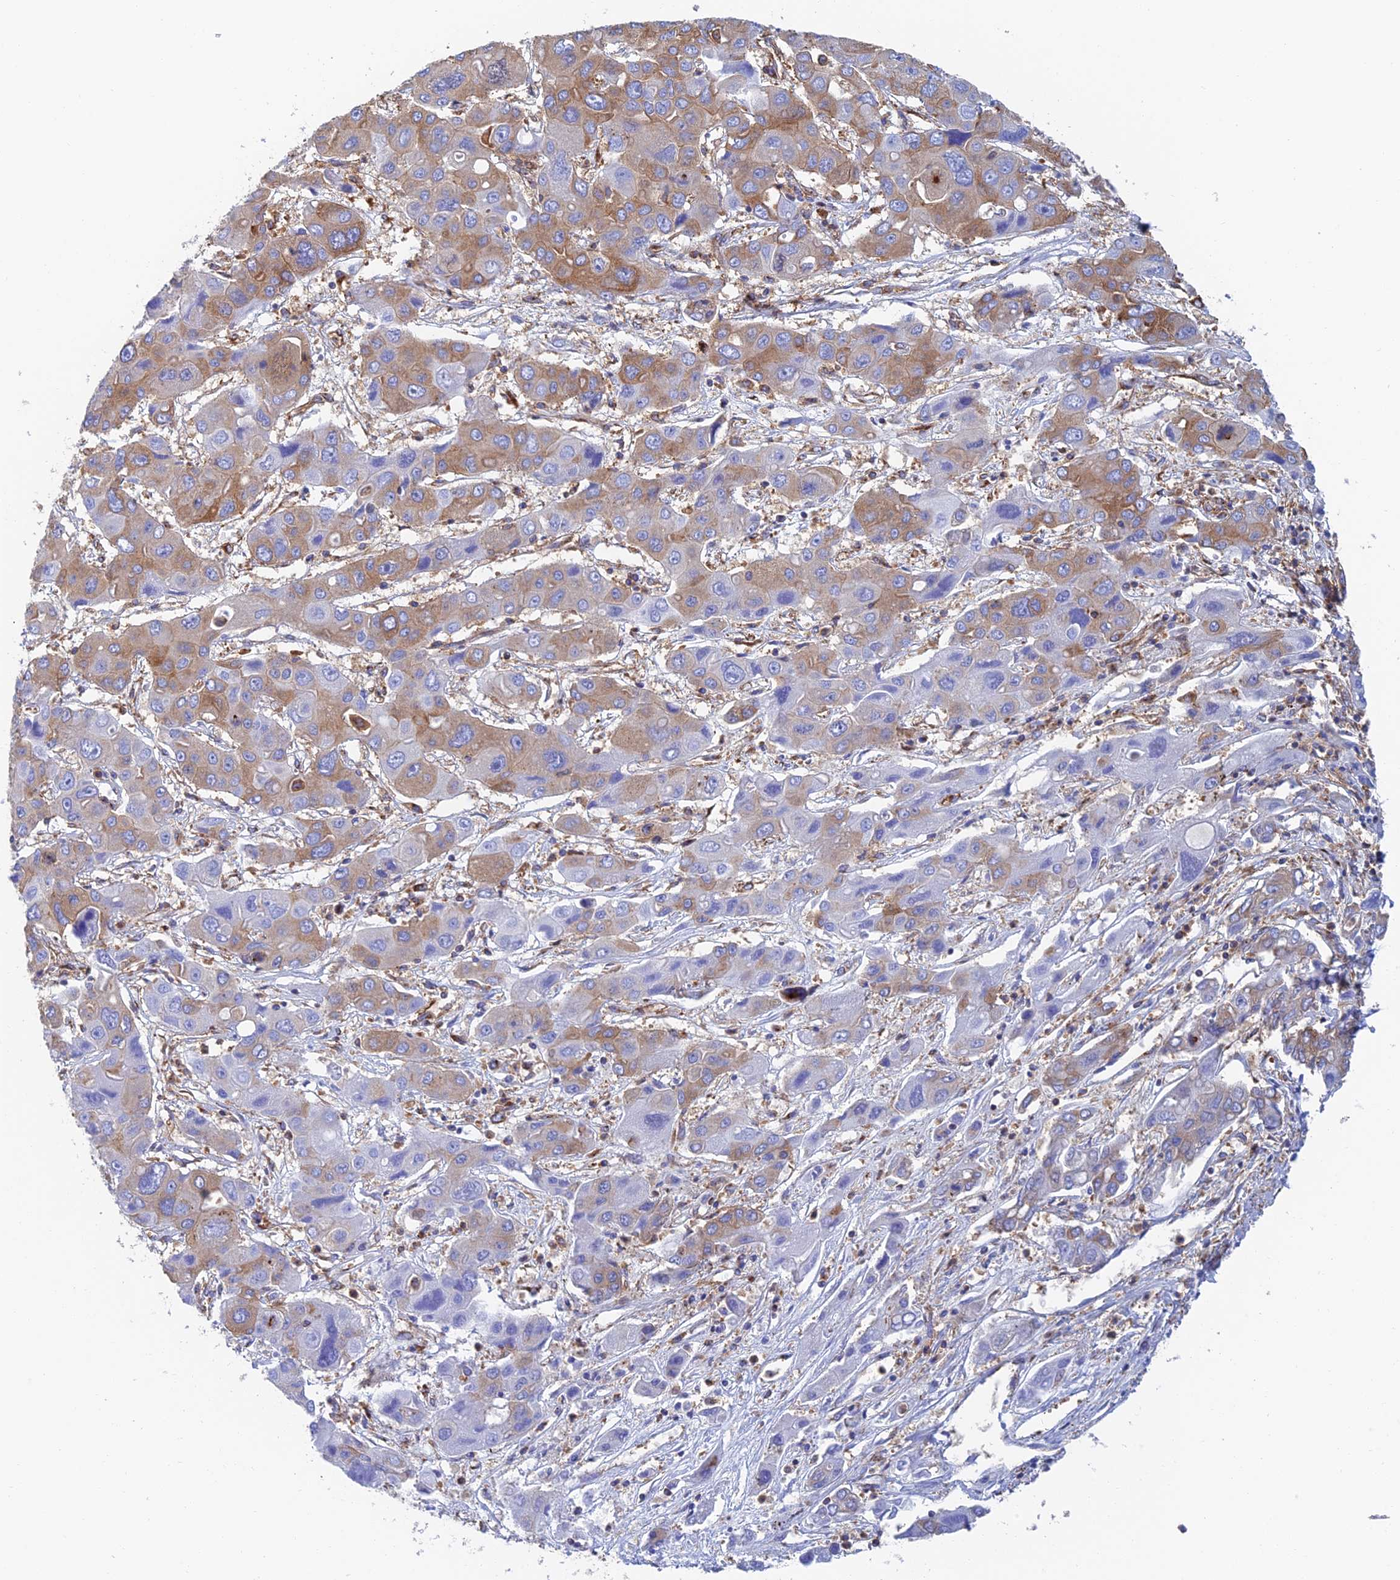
{"staining": {"intensity": "moderate", "quantity": "25%-75%", "location": "cytoplasmic/membranous"}, "tissue": "liver cancer", "cell_type": "Tumor cells", "image_type": "cancer", "snomed": [{"axis": "morphology", "description": "Cholangiocarcinoma"}, {"axis": "topography", "description": "Liver"}], "caption": "An immunohistochemistry micrograph of neoplastic tissue is shown. Protein staining in brown highlights moderate cytoplasmic/membranous positivity in liver cancer within tumor cells. The staining was performed using DAB to visualize the protein expression in brown, while the nuclei were stained in blue with hematoxylin (Magnification: 20x).", "gene": "DCTN2", "patient": {"sex": "male", "age": 67}}